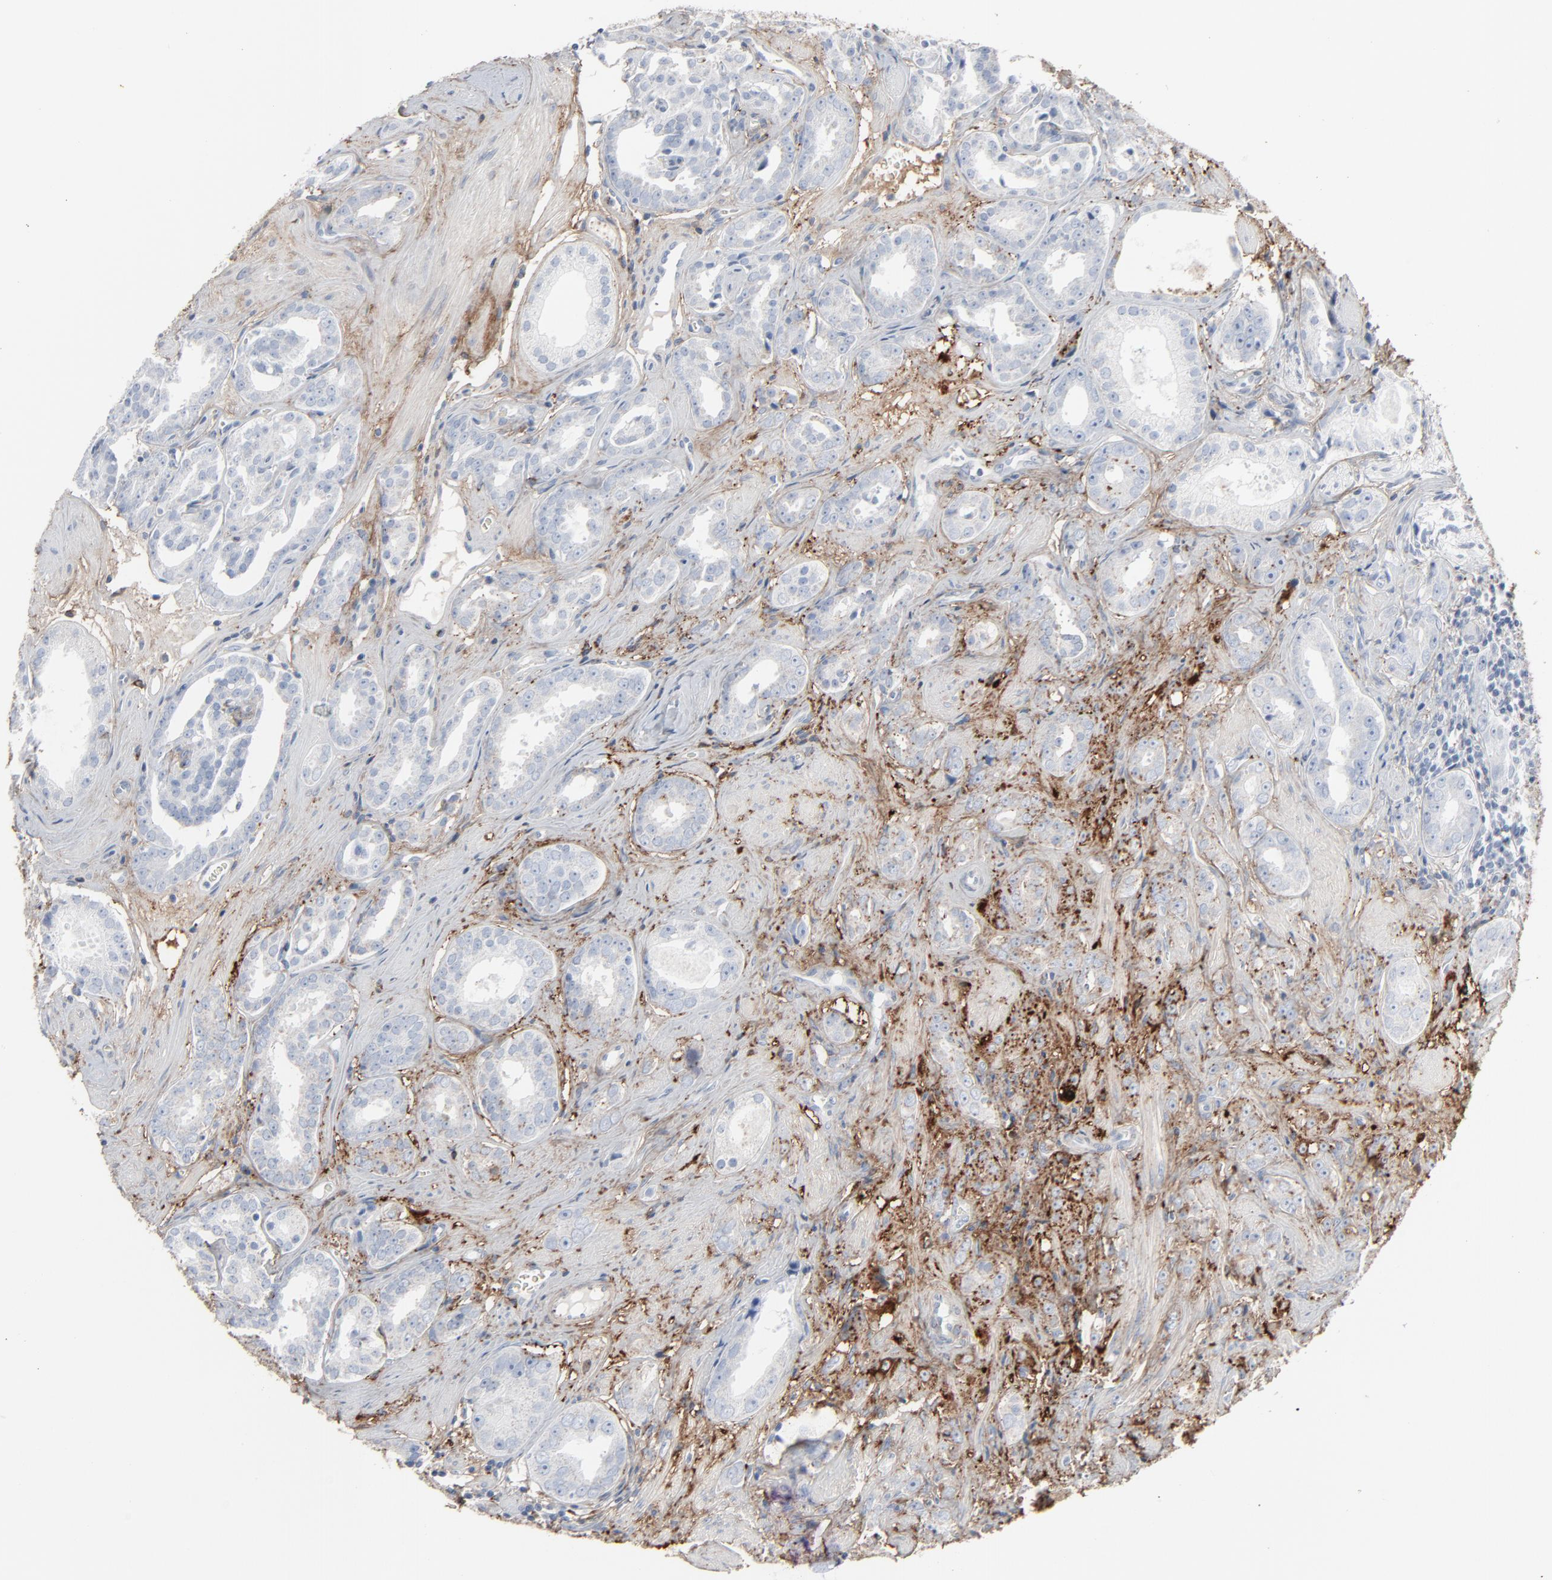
{"staining": {"intensity": "negative", "quantity": "none", "location": "none"}, "tissue": "prostate cancer", "cell_type": "Tumor cells", "image_type": "cancer", "snomed": [{"axis": "morphology", "description": "Adenocarcinoma, Medium grade"}, {"axis": "topography", "description": "Prostate"}], "caption": "Tumor cells are negative for protein expression in human prostate cancer.", "gene": "BGN", "patient": {"sex": "male", "age": 53}}